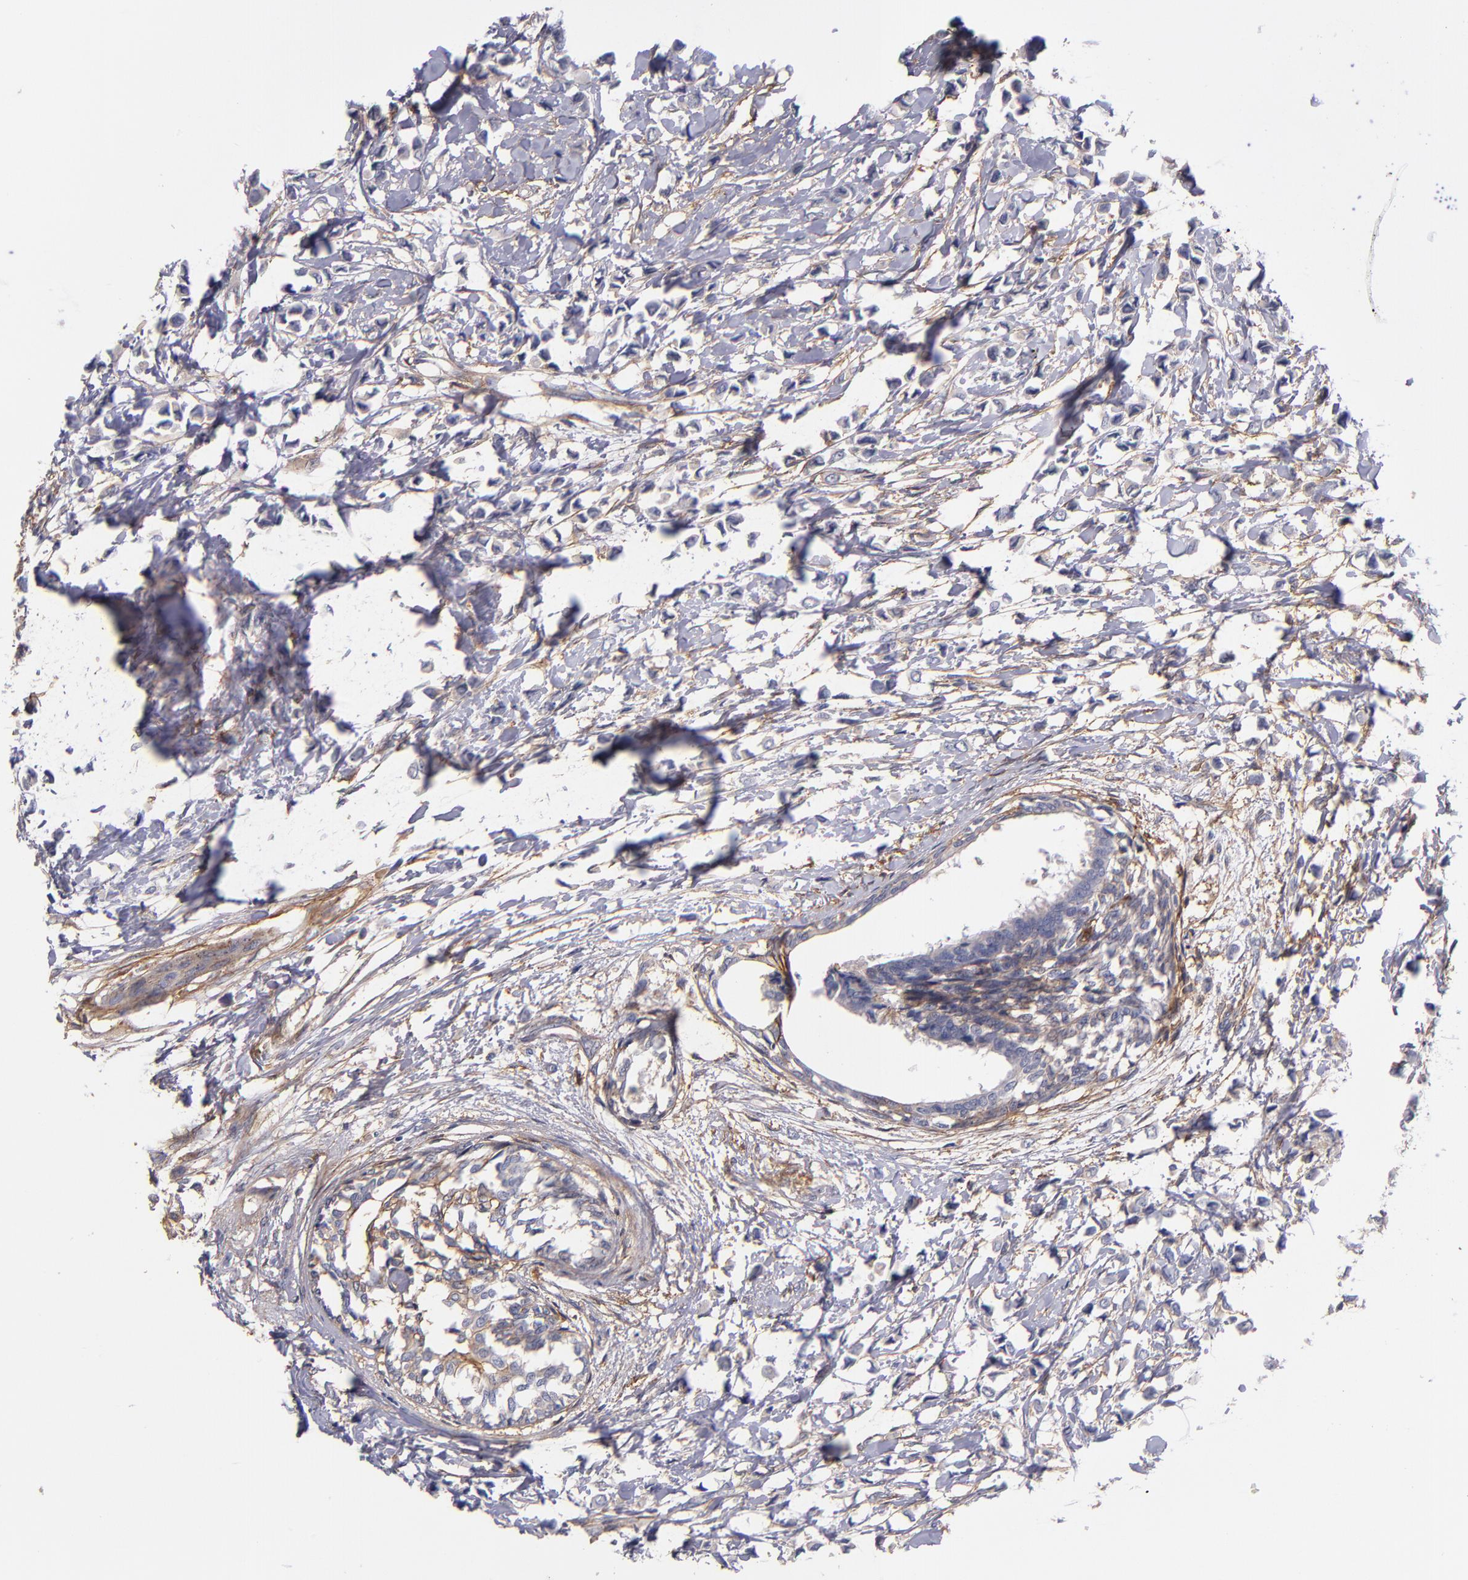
{"staining": {"intensity": "weak", "quantity": "<25%", "location": "cytoplasmic/membranous"}, "tissue": "breast cancer", "cell_type": "Tumor cells", "image_type": "cancer", "snomed": [{"axis": "morphology", "description": "Lobular carcinoma"}, {"axis": "topography", "description": "Breast"}], "caption": "Immunohistochemistry (IHC) micrograph of neoplastic tissue: human breast lobular carcinoma stained with DAB (3,3'-diaminobenzidine) demonstrates no significant protein positivity in tumor cells.", "gene": "PLSCR4", "patient": {"sex": "female", "age": 51}}